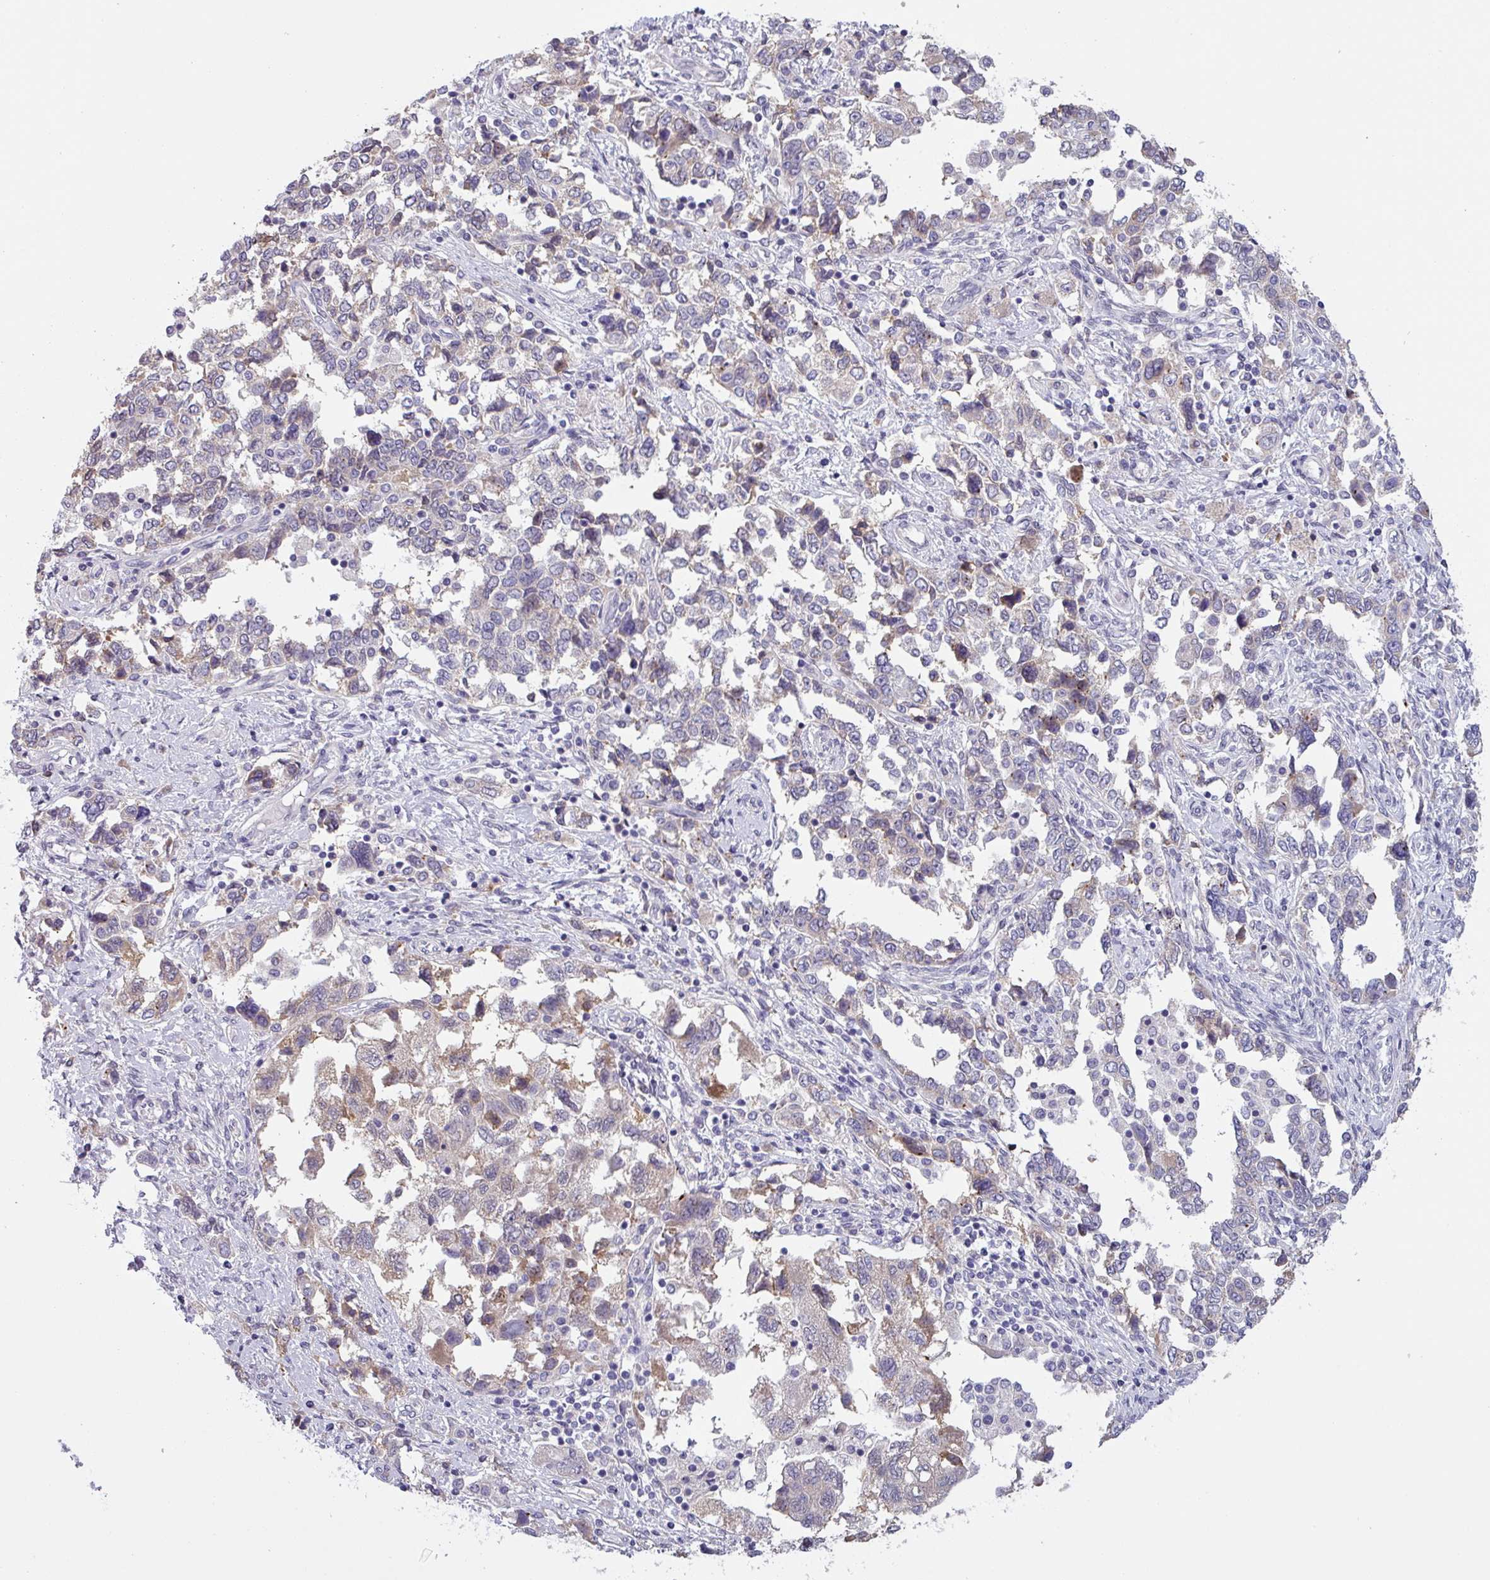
{"staining": {"intensity": "weak", "quantity": "<25%", "location": "cytoplasmic/membranous"}, "tissue": "ovarian cancer", "cell_type": "Tumor cells", "image_type": "cancer", "snomed": [{"axis": "morphology", "description": "Carcinoma, NOS"}, {"axis": "morphology", "description": "Cystadenocarcinoma, serous, NOS"}, {"axis": "topography", "description": "Ovary"}], "caption": "IHC histopathology image of ovarian cancer stained for a protein (brown), which displays no expression in tumor cells.", "gene": "C20orf27", "patient": {"sex": "female", "age": 69}}